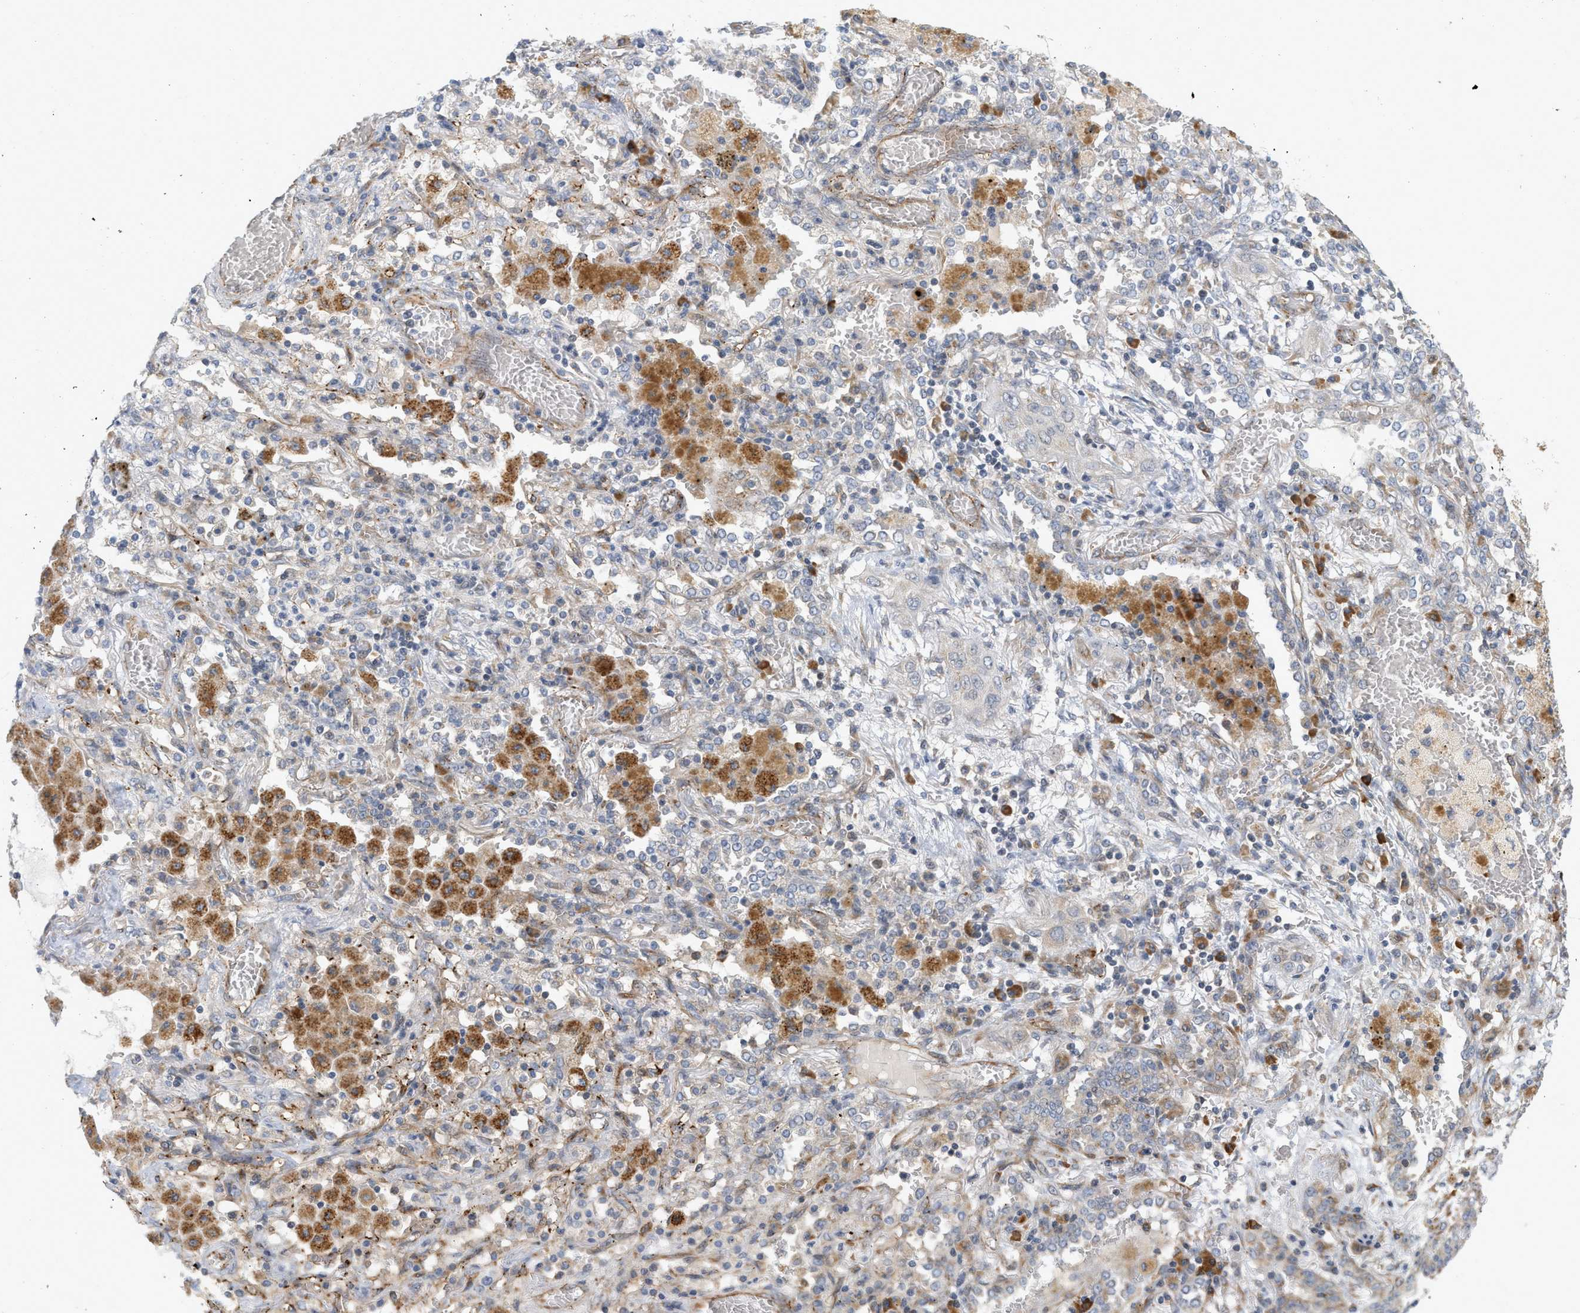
{"staining": {"intensity": "negative", "quantity": "none", "location": "none"}, "tissue": "lung cancer", "cell_type": "Tumor cells", "image_type": "cancer", "snomed": [{"axis": "morphology", "description": "Squamous cell carcinoma, NOS"}, {"axis": "topography", "description": "Lung"}], "caption": "An immunohistochemistry micrograph of lung squamous cell carcinoma is shown. There is no staining in tumor cells of lung squamous cell carcinoma.", "gene": "SVOP", "patient": {"sex": "female", "age": 47}}